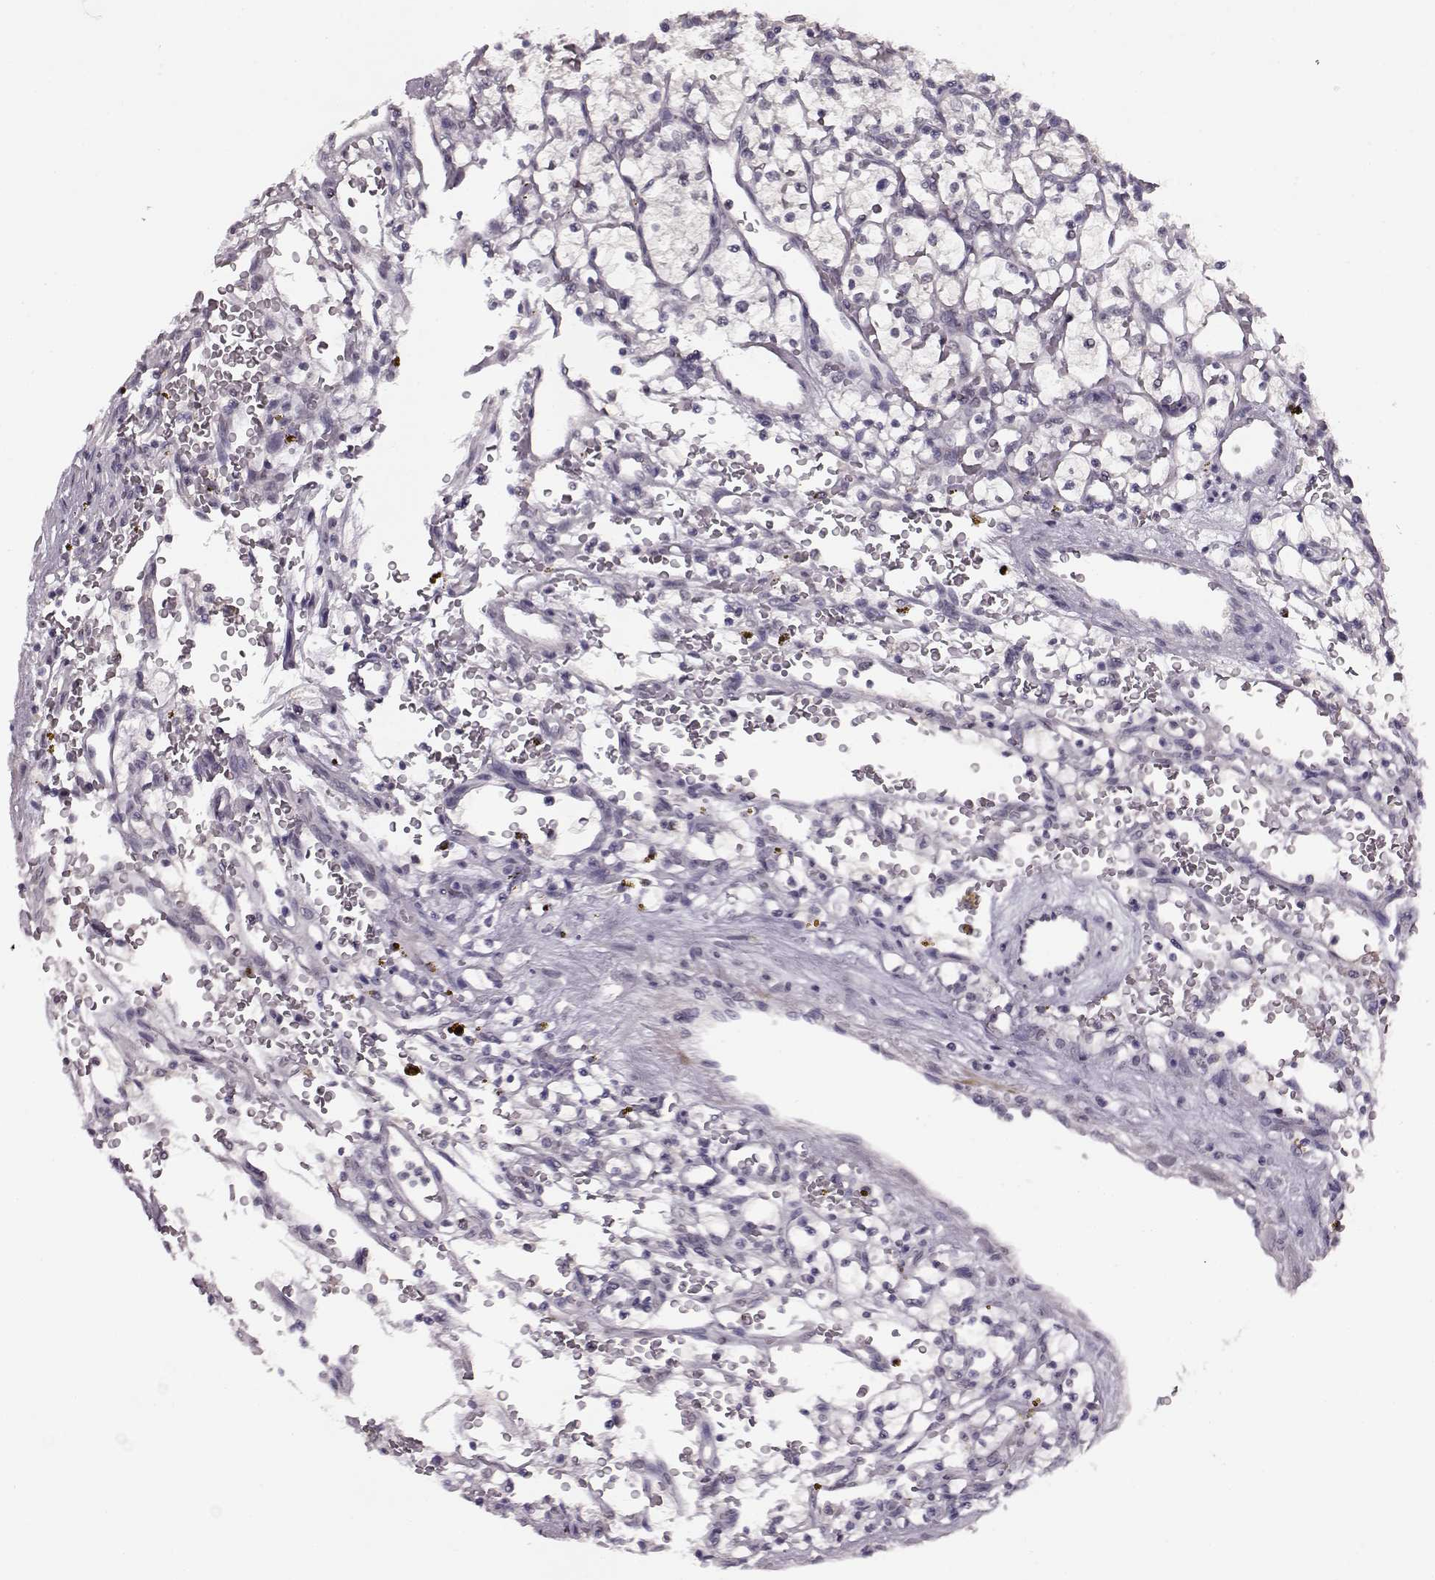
{"staining": {"intensity": "negative", "quantity": "none", "location": "none"}, "tissue": "renal cancer", "cell_type": "Tumor cells", "image_type": "cancer", "snomed": [{"axis": "morphology", "description": "Adenocarcinoma, NOS"}, {"axis": "topography", "description": "Kidney"}], "caption": "Immunohistochemistry histopathology image of neoplastic tissue: human renal adenocarcinoma stained with DAB displays no significant protein positivity in tumor cells. The staining is performed using DAB (3,3'-diaminobenzidine) brown chromogen with nuclei counter-stained in using hematoxylin.", "gene": "RP1L1", "patient": {"sex": "female", "age": 64}}